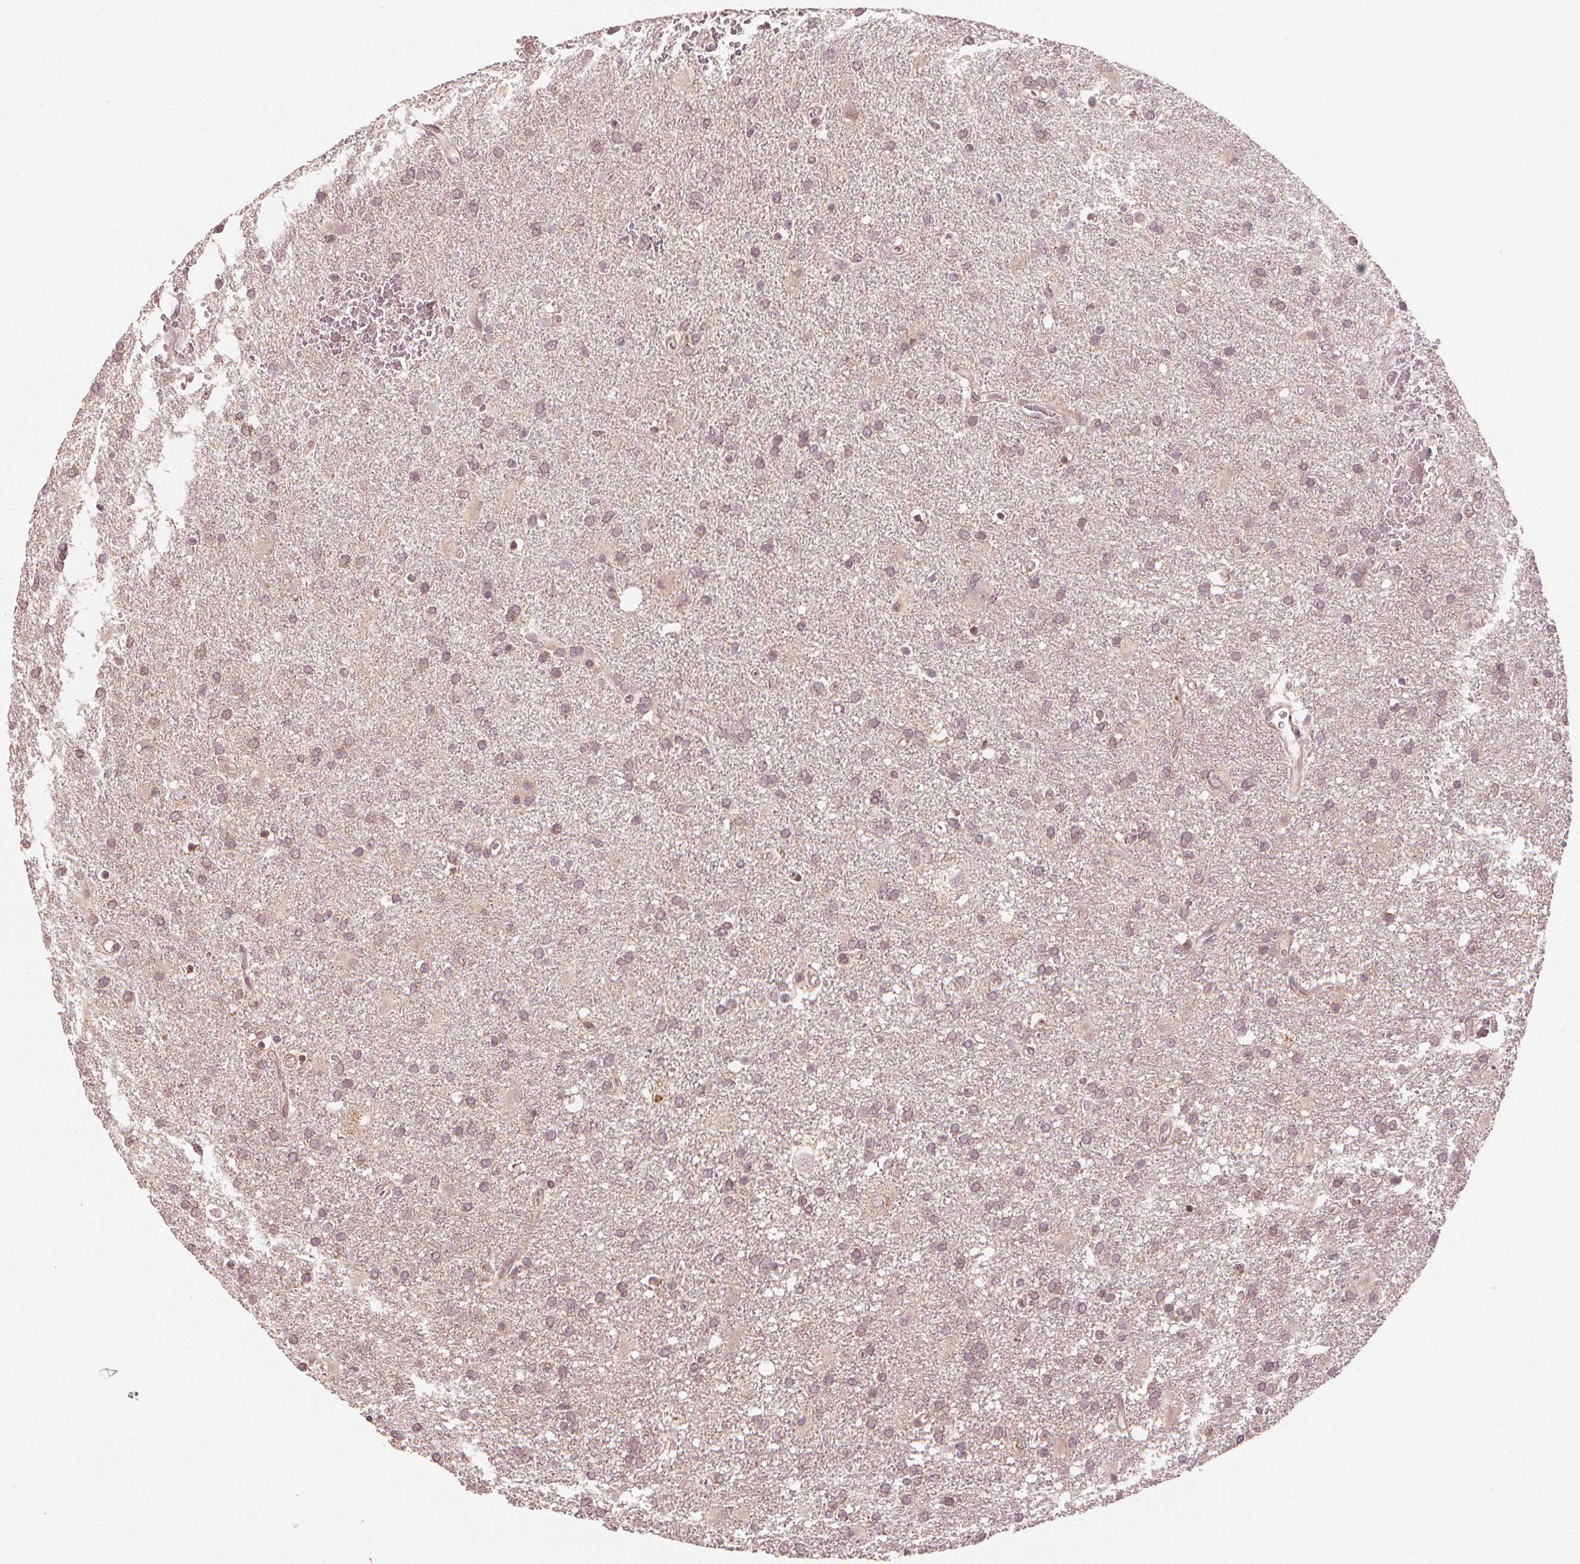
{"staining": {"intensity": "weak", "quantity": ">75%", "location": "cytoplasmic/membranous,nuclear"}, "tissue": "glioma", "cell_type": "Tumor cells", "image_type": "cancer", "snomed": [{"axis": "morphology", "description": "Glioma, malignant, Low grade"}, {"axis": "topography", "description": "Brain"}], "caption": "This is an image of IHC staining of glioma, which shows weak staining in the cytoplasmic/membranous and nuclear of tumor cells.", "gene": "CLBA1", "patient": {"sex": "male", "age": 66}}